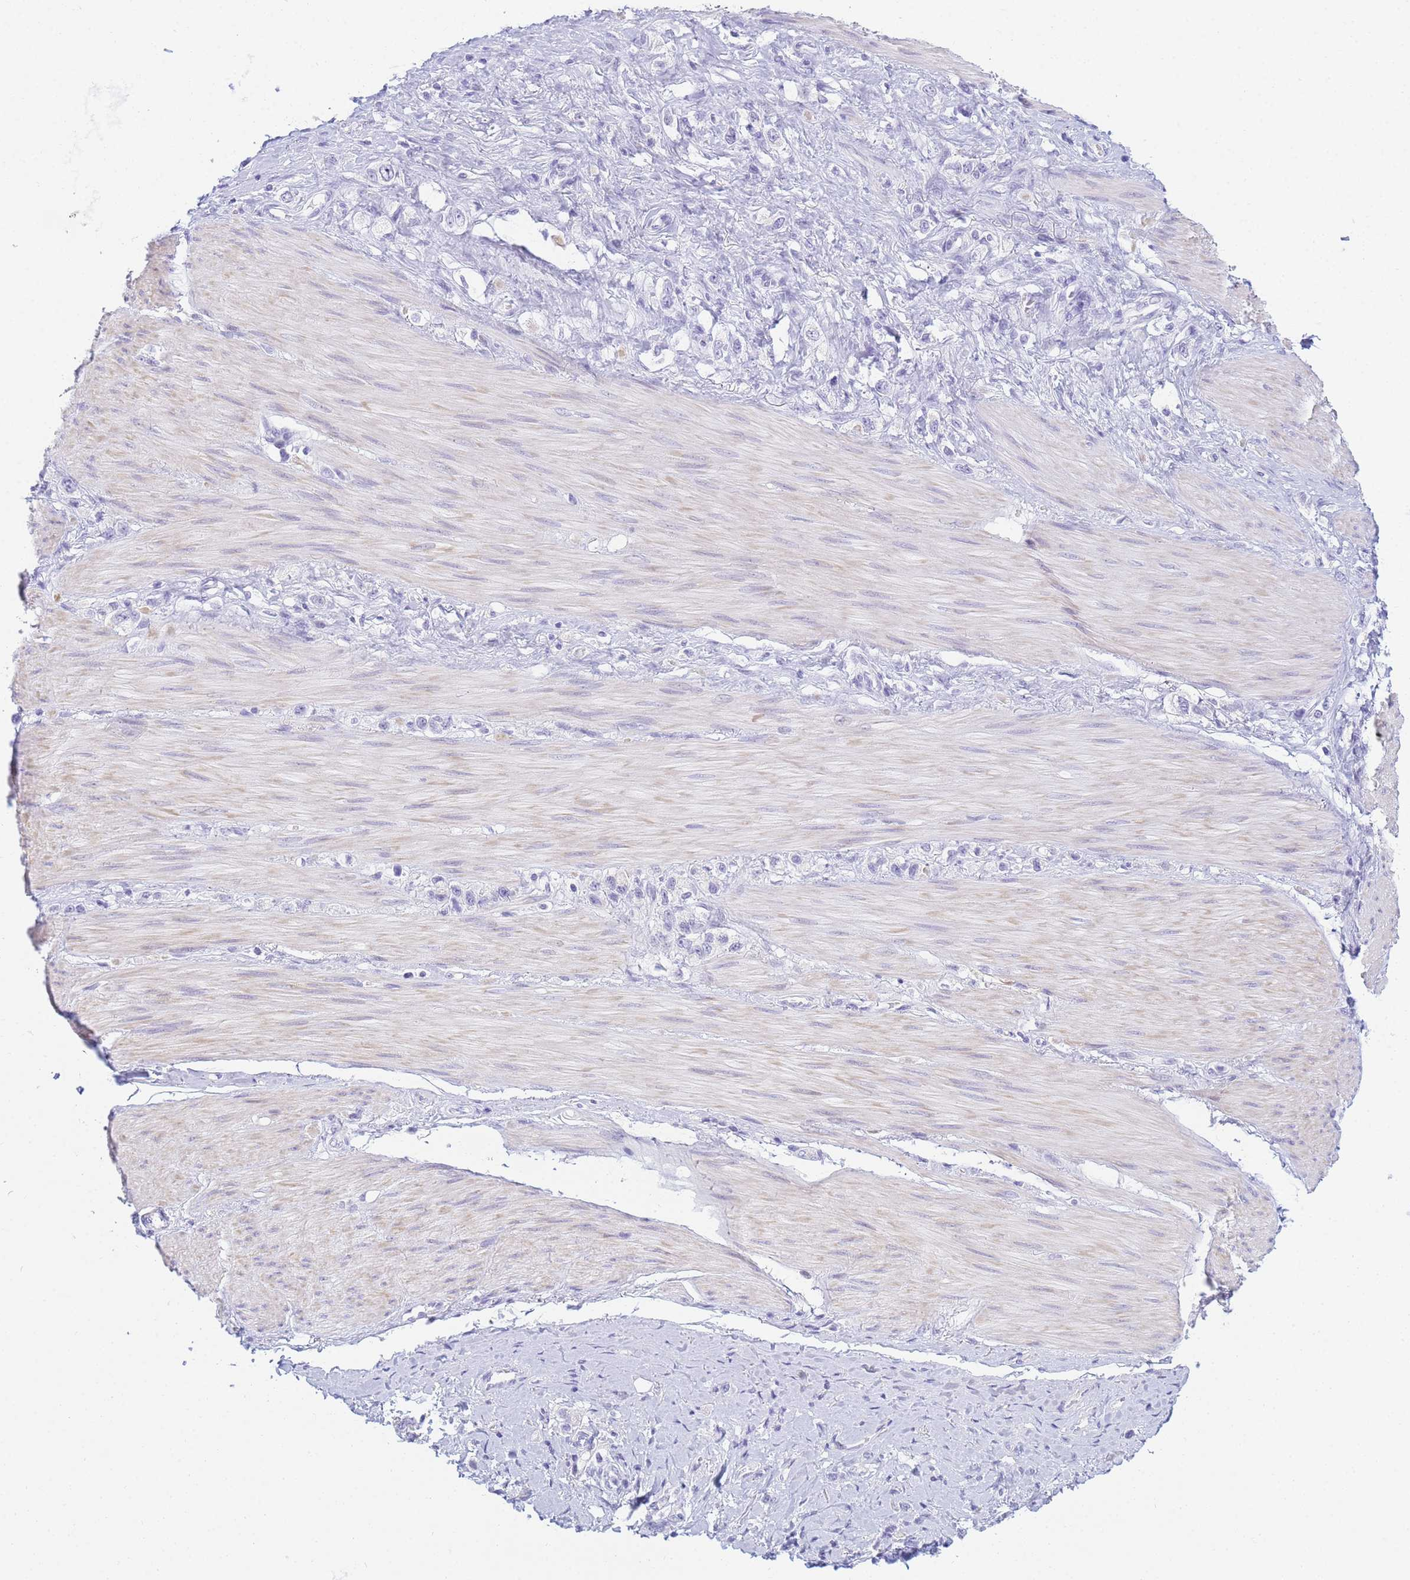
{"staining": {"intensity": "negative", "quantity": "none", "location": "none"}, "tissue": "stomach cancer", "cell_type": "Tumor cells", "image_type": "cancer", "snomed": [{"axis": "morphology", "description": "Adenocarcinoma, NOS"}, {"axis": "topography", "description": "Stomach"}], "caption": "Histopathology image shows no significant protein staining in tumor cells of stomach cancer (adenocarcinoma).", "gene": "SNX20", "patient": {"sex": "female", "age": 65}}